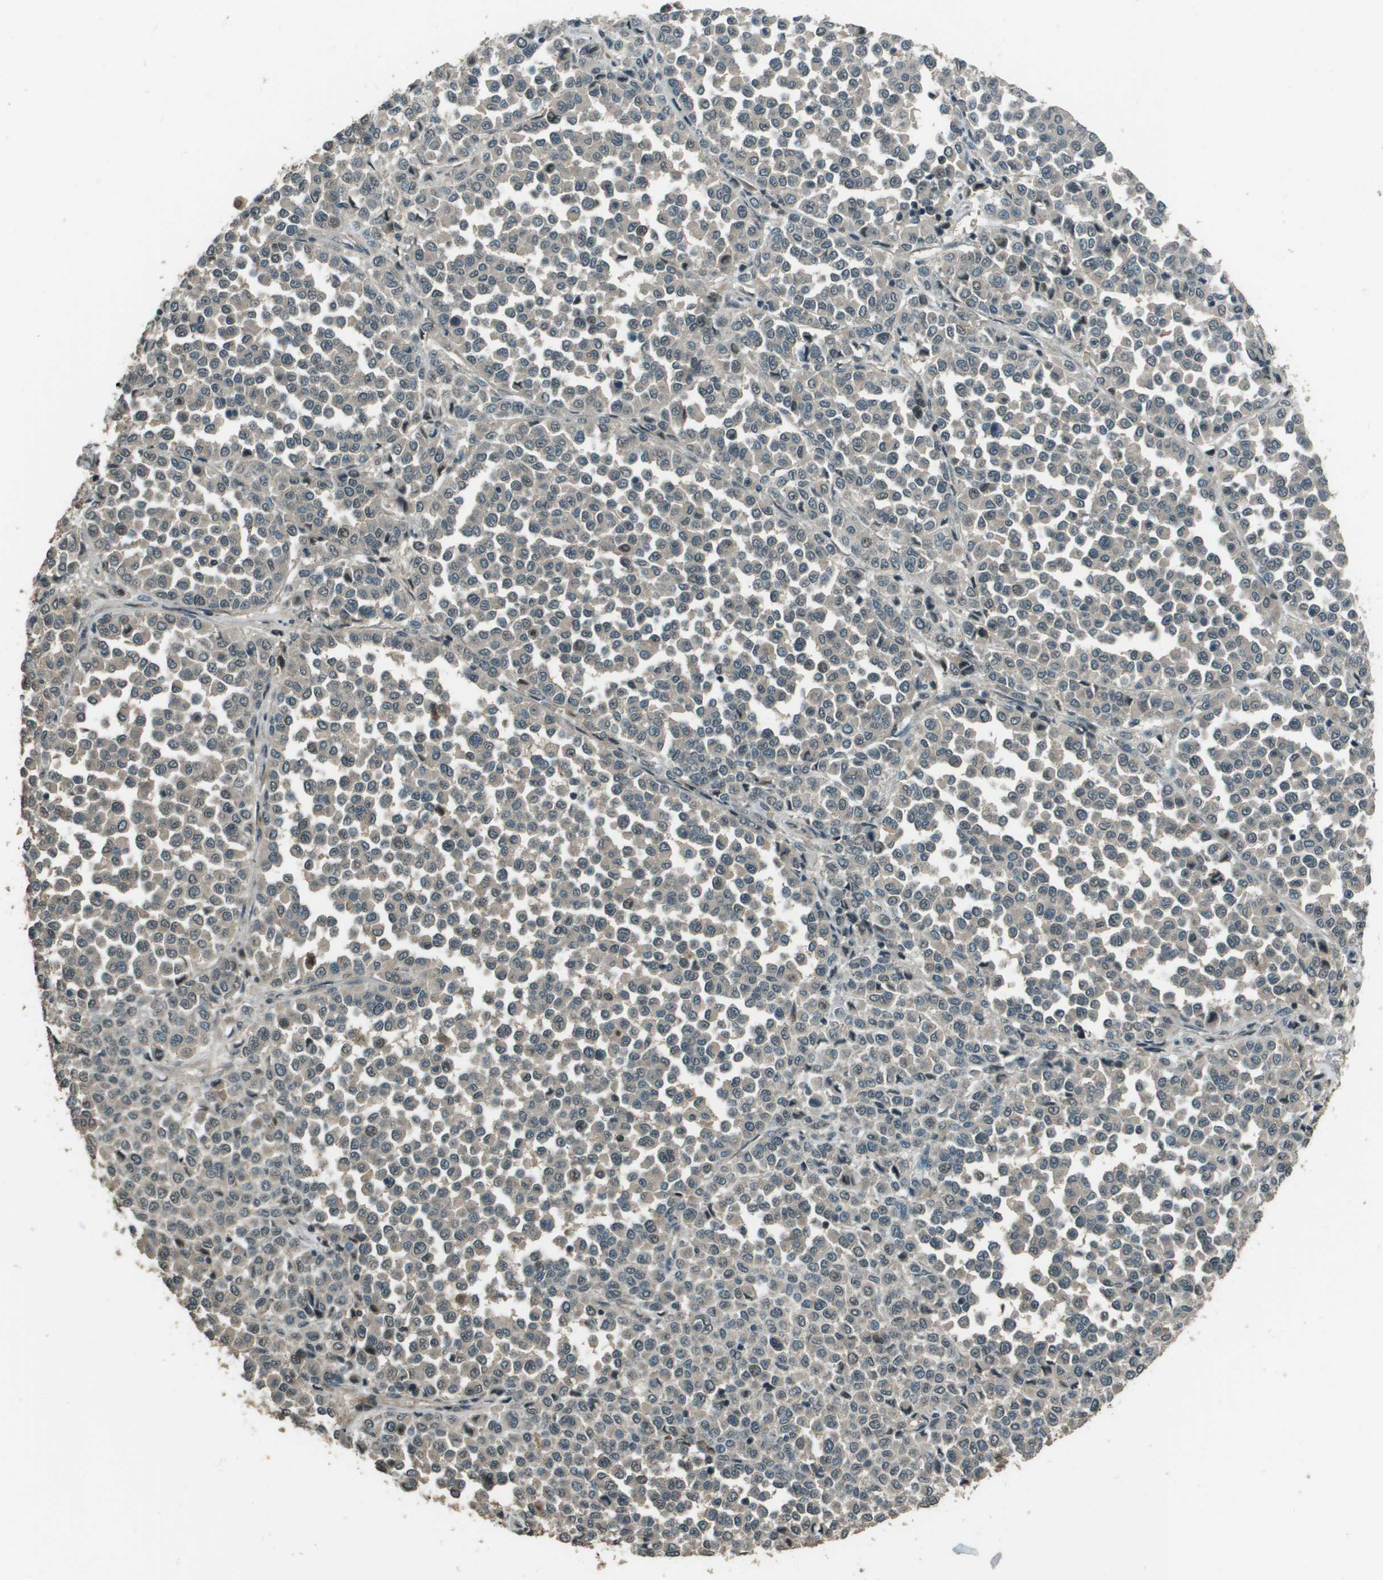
{"staining": {"intensity": "negative", "quantity": "none", "location": "none"}, "tissue": "melanoma", "cell_type": "Tumor cells", "image_type": "cancer", "snomed": [{"axis": "morphology", "description": "Malignant melanoma, Metastatic site"}, {"axis": "topography", "description": "Pancreas"}], "caption": "The IHC micrograph has no significant positivity in tumor cells of malignant melanoma (metastatic site) tissue.", "gene": "SDC3", "patient": {"sex": "female", "age": 30}}